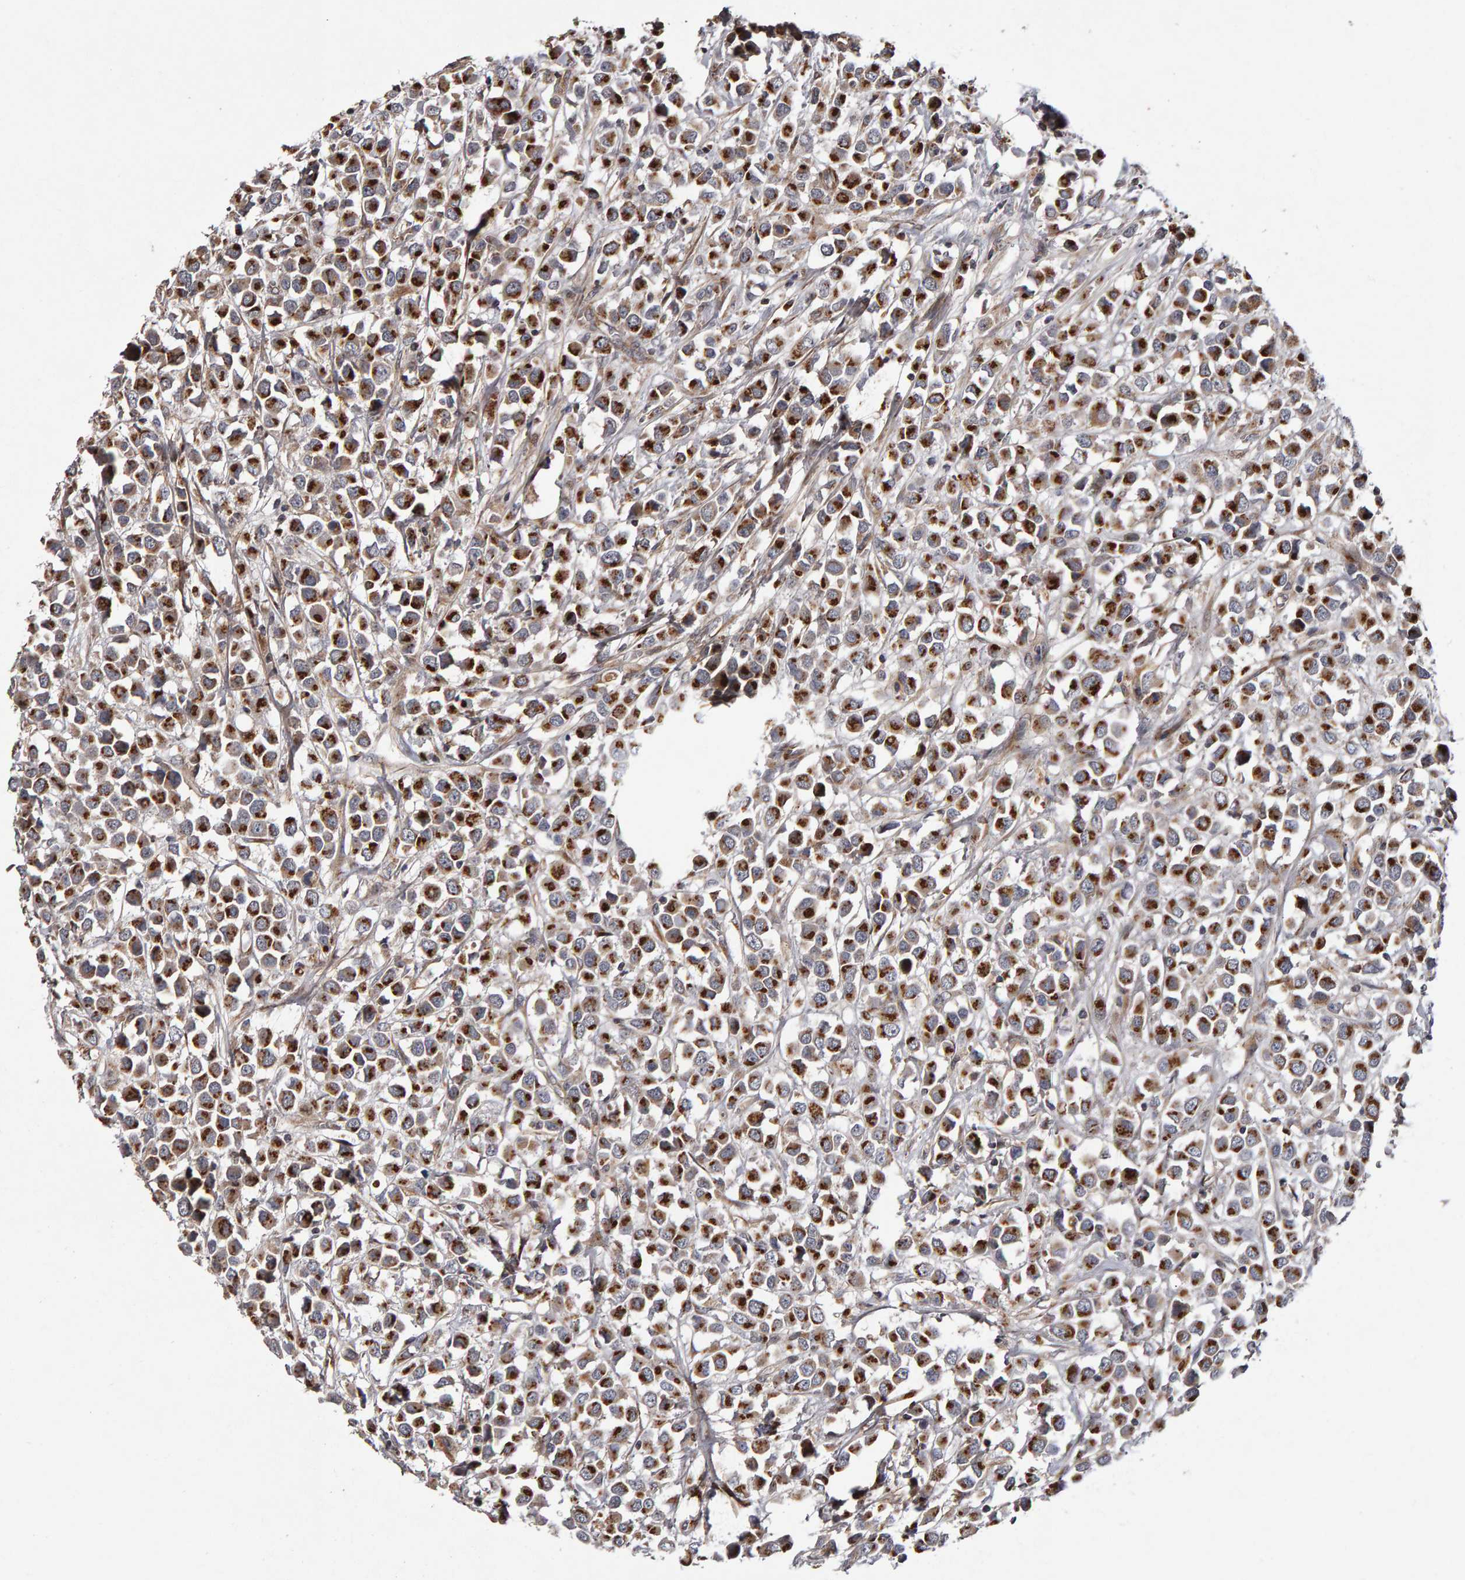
{"staining": {"intensity": "strong", "quantity": ">75%", "location": "cytoplasmic/membranous"}, "tissue": "breast cancer", "cell_type": "Tumor cells", "image_type": "cancer", "snomed": [{"axis": "morphology", "description": "Duct carcinoma"}, {"axis": "topography", "description": "Breast"}], "caption": "Immunohistochemical staining of infiltrating ductal carcinoma (breast) demonstrates strong cytoplasmic/membranous protein expression in approximately >75% of tumor cells.", "gene": "CANT1", "patient": {"sex": "female", "age": 61}}